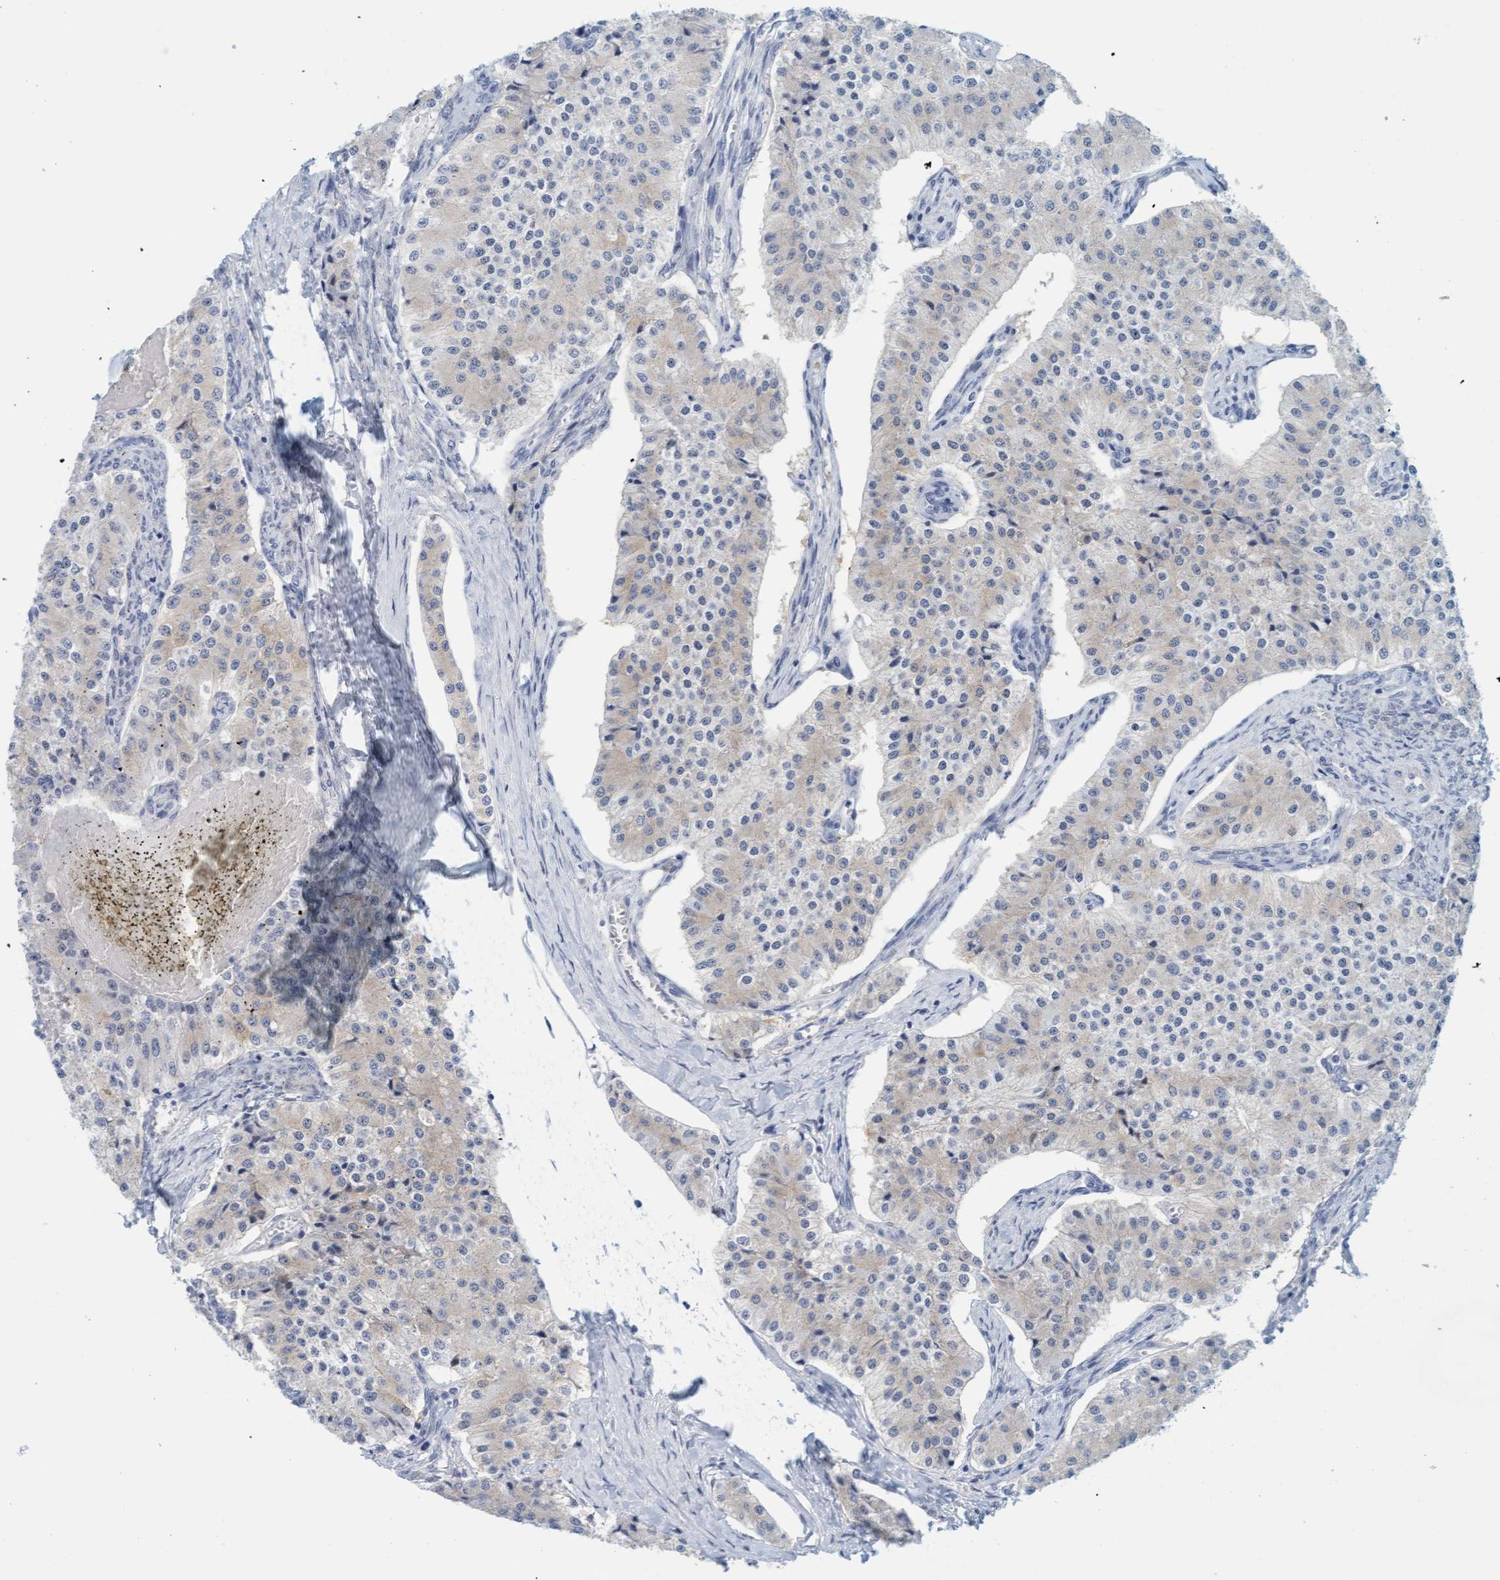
{"staining": {"intensity": "weak", "quantity": "25%-75%", "location": "cytoplasmic/membranous"}, "tissue": "carcinoid", "cell_type": "Tumor cells", "image_type": "cancer", "snomed": [{"axis": "morphology", "description": "Carcinoid, malignant, NOS"}, {"axis": "topography", "description": "Colon"}], "caption": "This photomicrograph shows carcinoid stained with immunohistochemistry (IHC) to label a protein in brown. The cytoplasmic/membranous of tumor cells show weak positivity for the protein. Nuclei are counter-stained blue.", "gene": "KLHL11", "patient": {"sex": "female", "age": 52}}